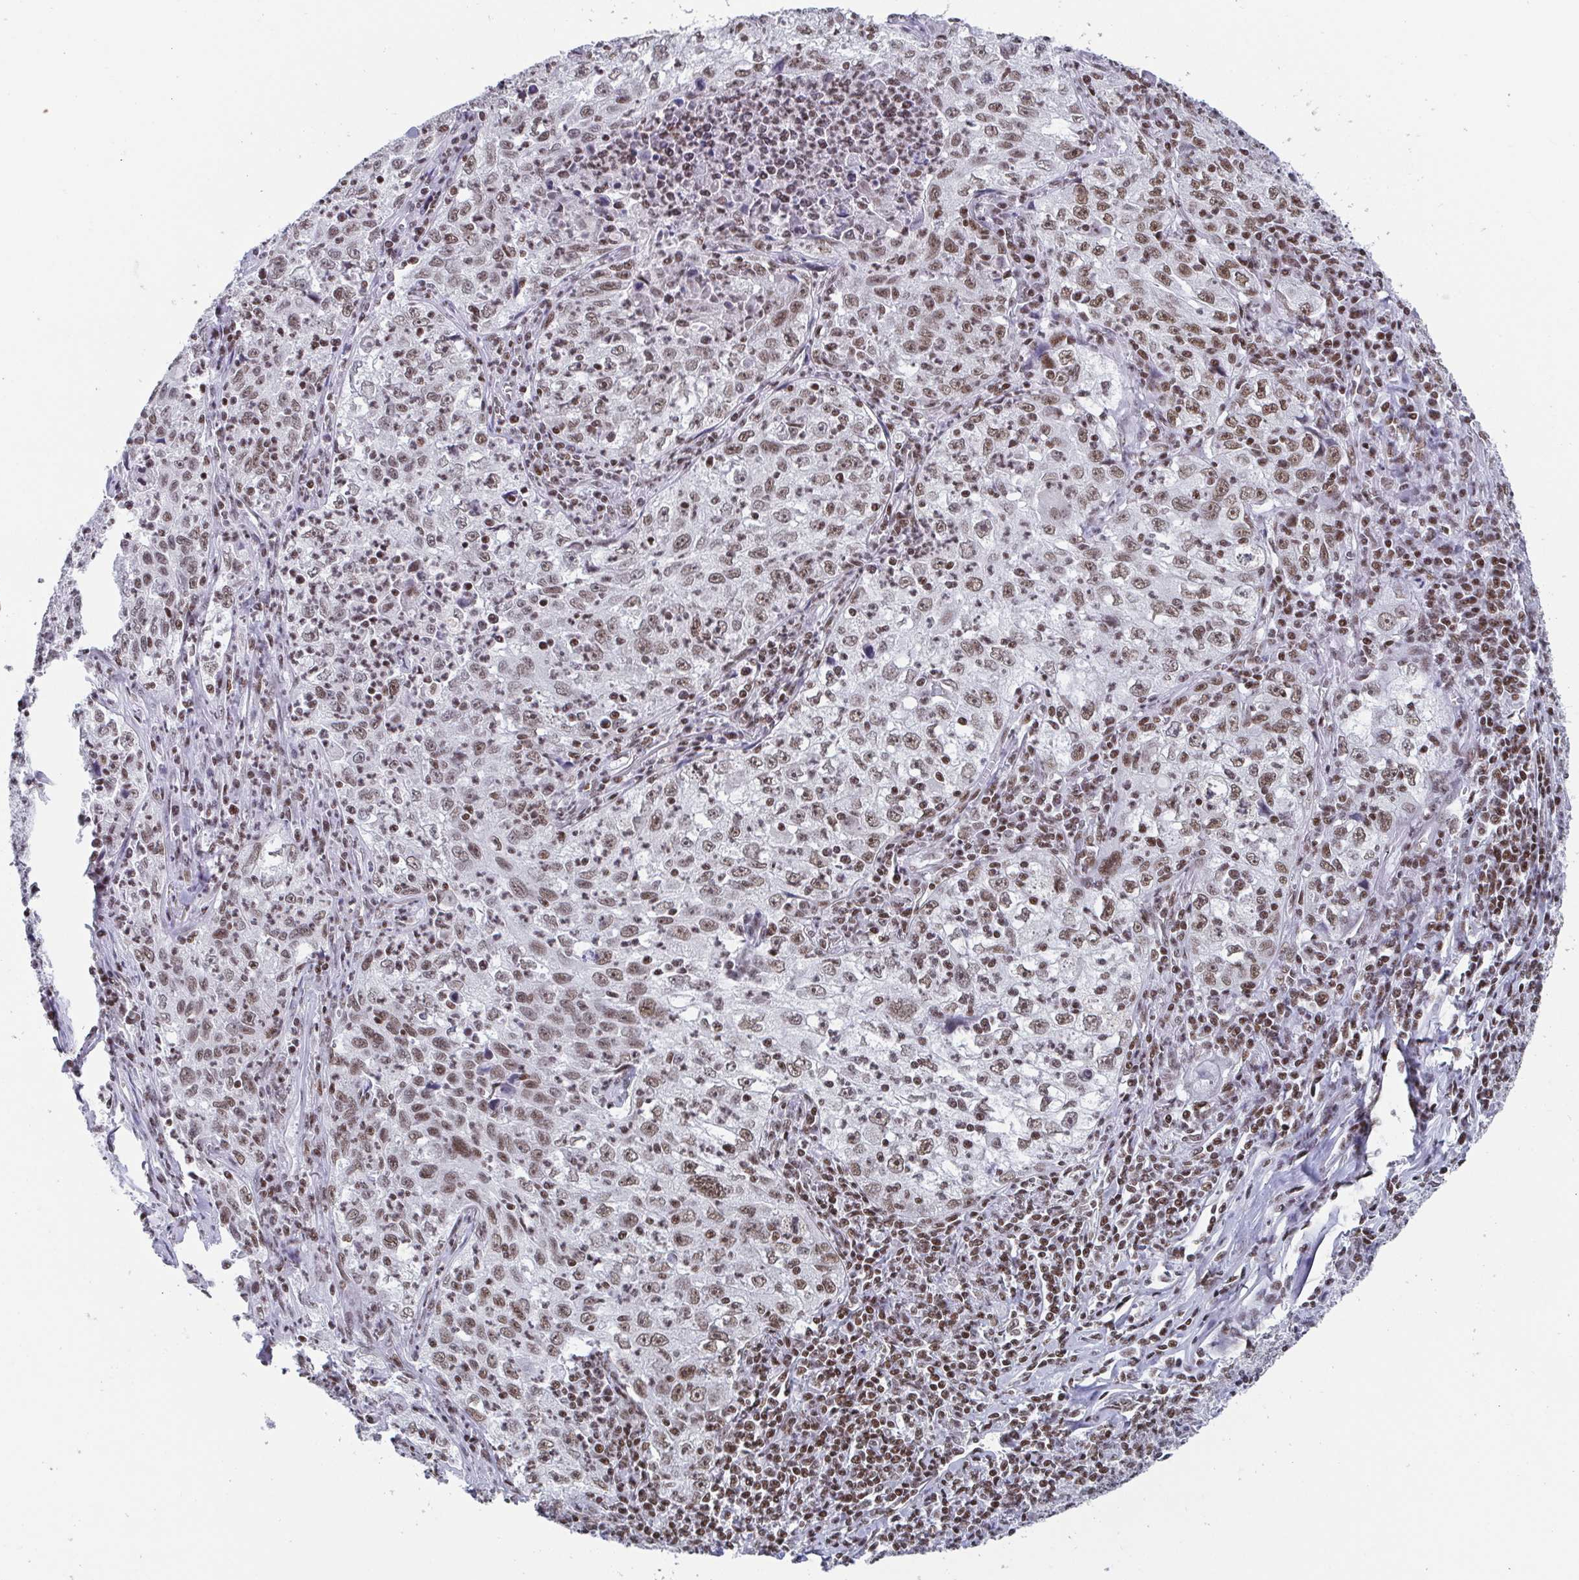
{"staining": {"intensity": "weak", "quantity": ">75%", "location": "nuclear"}, "tissue": "lung cancer", "cell_type": "Tumor cells", "image_type": "cancer", "snomed": [{"axis": "morphology", "description": "Squamous cell carcinoma, NOS"}, {"axis": "topography", "description": "Lung"}], "caption": "This photomicrograph displays IHC staining of human lung cancer (squamous cell carcinoma), with low weak nuclear positivity in about >75% of tumor cells.", "gene": "CTCF", "patient": {"sex": "male", "age": 71}}